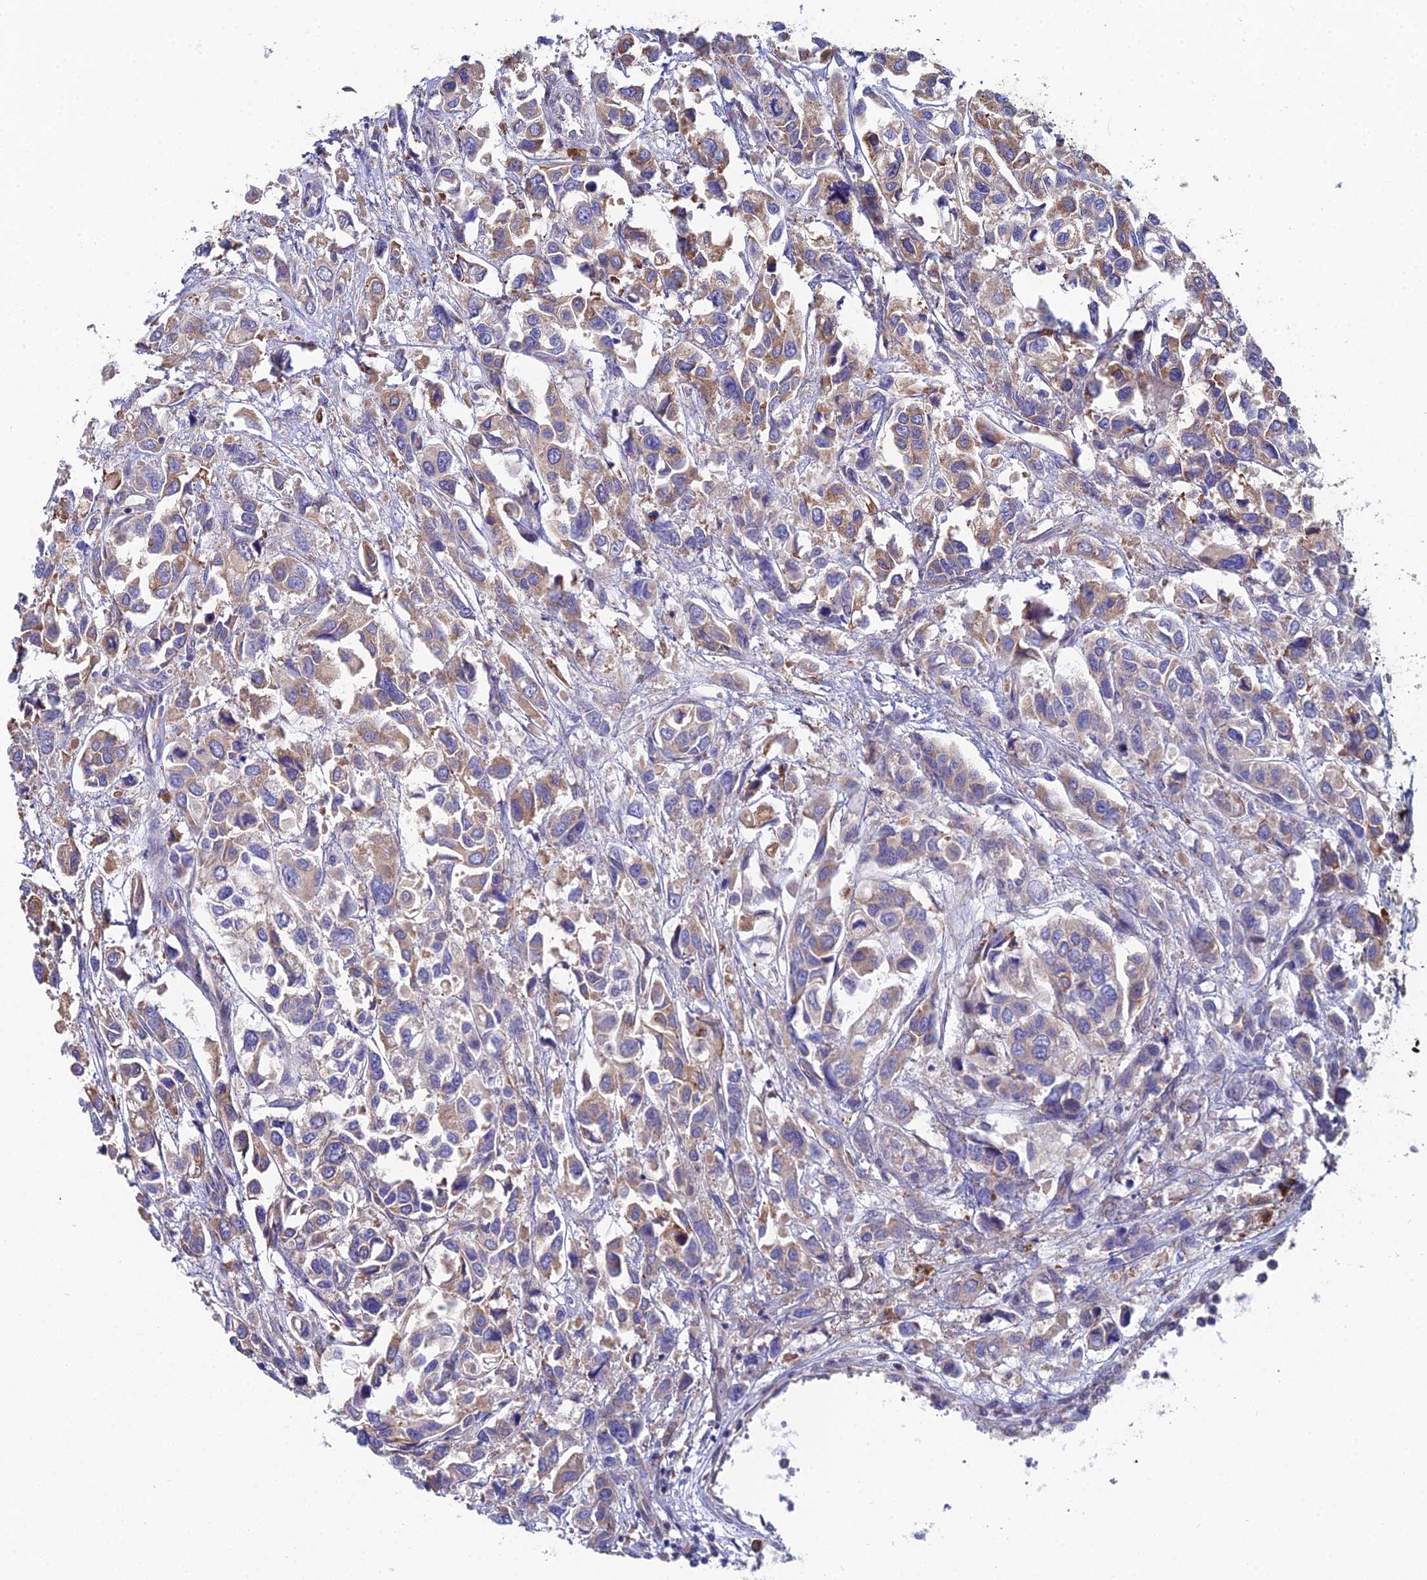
{"staining": {"intensity": "moderate", "quantity": "<25%", "location": "cytoplasmic/membranous"}, "tissue": "urothelial cancer", "cell_type": "Tumor cells", "image_type": "cancer", "snomed": [{"axis": "morphology", "description": "Urothelial carcinoma, High grade"}, {"axis": "topography", "description": "Urinary bladder"}], "caption": "Protein staining displays moderate cytoplasmic/membranous staining in approximately <25% of tumor cells in urothelial cancer. (DAB (3,3'-diaminobenzidine) IHC, brown staining for protein, blue staining for nuclei).", "gene": "CLCN3", "patient": {"sex": "male", "age": 67}}